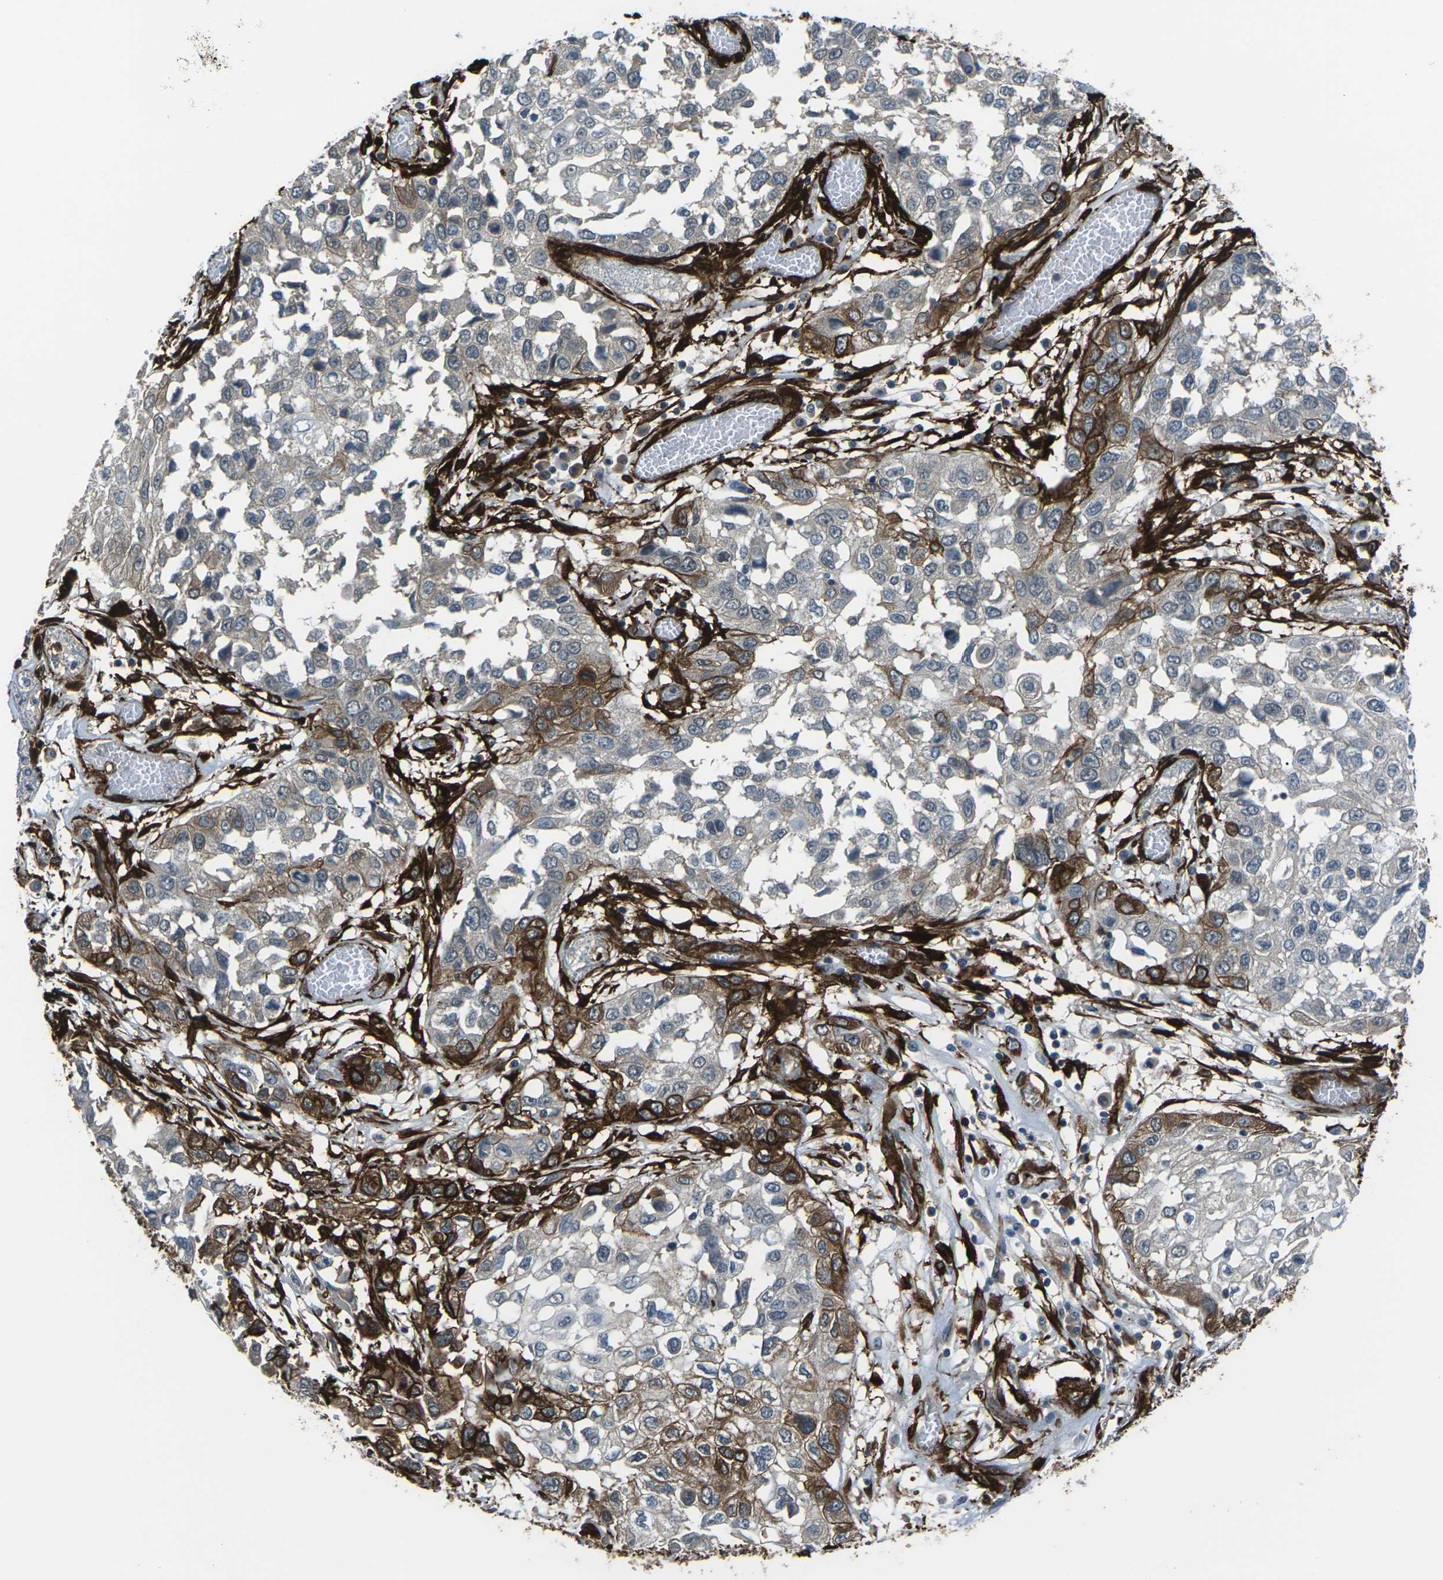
{"staining": {"intensity": "strong", "quantity": "<25%", "location": "cytoplasmic/membranous"}, "tissue": "lung cancer", "cell_type": "Tumor cells", "image_type": "cancer", "snomed": [{"axis": "morphology", "description": "Squamous cell carcinoma, NOS"}, {"axis": "topography", "description": "Lung"}], "caption": "Squamous cell carcinoma (lung) stained for a protein (brown) demonstrates strong cytoplasmic/membranous positive expression in approximately <25% of tumor cells.", "gene": "GRAMD1C", "patient": {"sex": "male", "age": 71}}